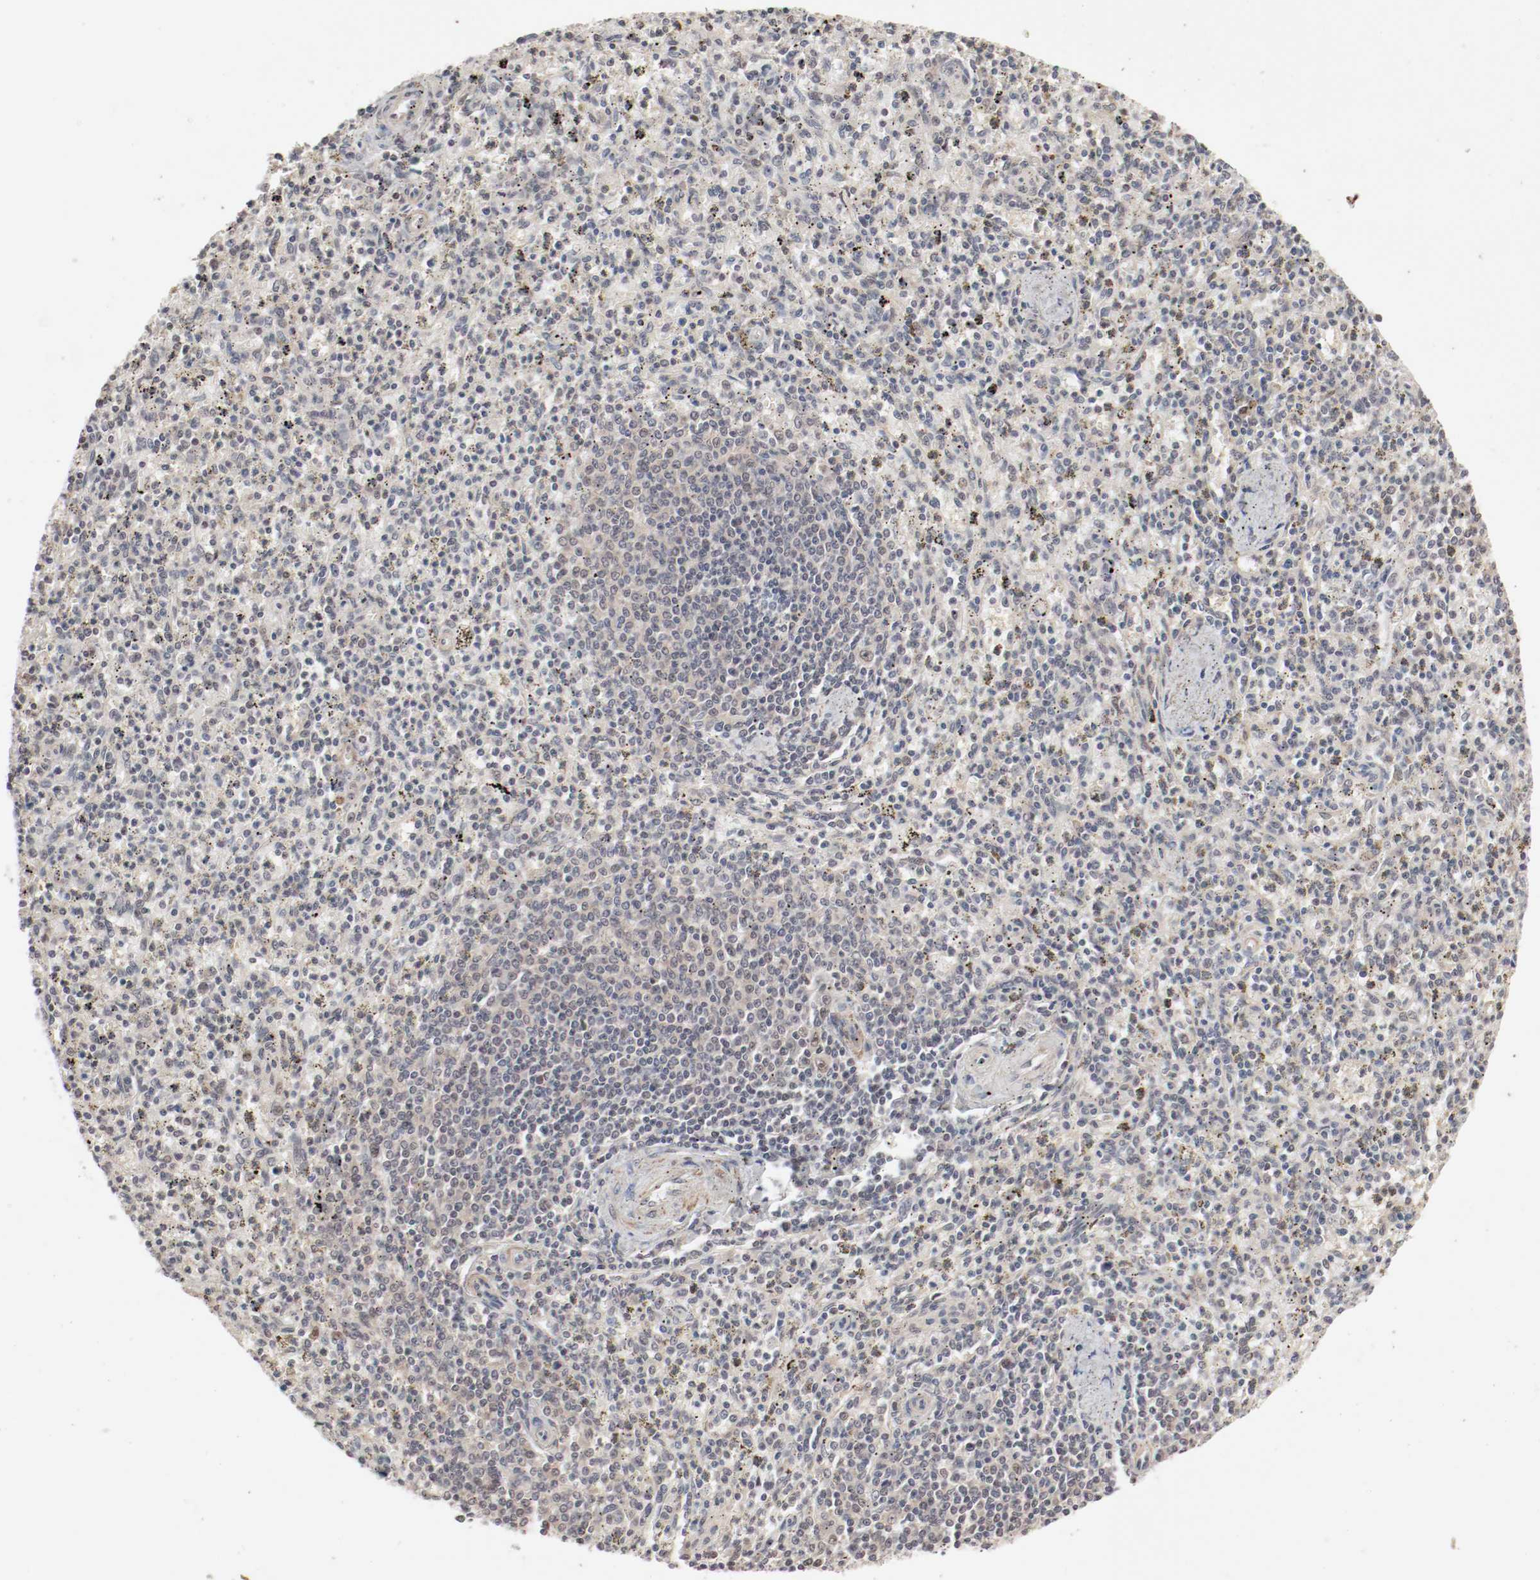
{"staining": {"intensity": "weak", "quantity": "25%-75%", "location": "cytoplasmic/membranous,nuclear"}, "tissue": "spleen", "cell_type": "Cells in red pulp", "image_type": "normal", "snomed": [{"axis": "morphology", "description": "Normal tissue, NOS"}, {"axis": "topography", "description": "Spleen"}], "caption": "This histopathology image demonstrates immunohistochemistry (IHC) staining of unremarkable spleen, with low weak cytoplasmic/membranous,nuclear positivity in approximately 25%-75% of cells in red pulp.", "gene": "CSNK2B", "patient": {"sex": "male", "age": 72}}